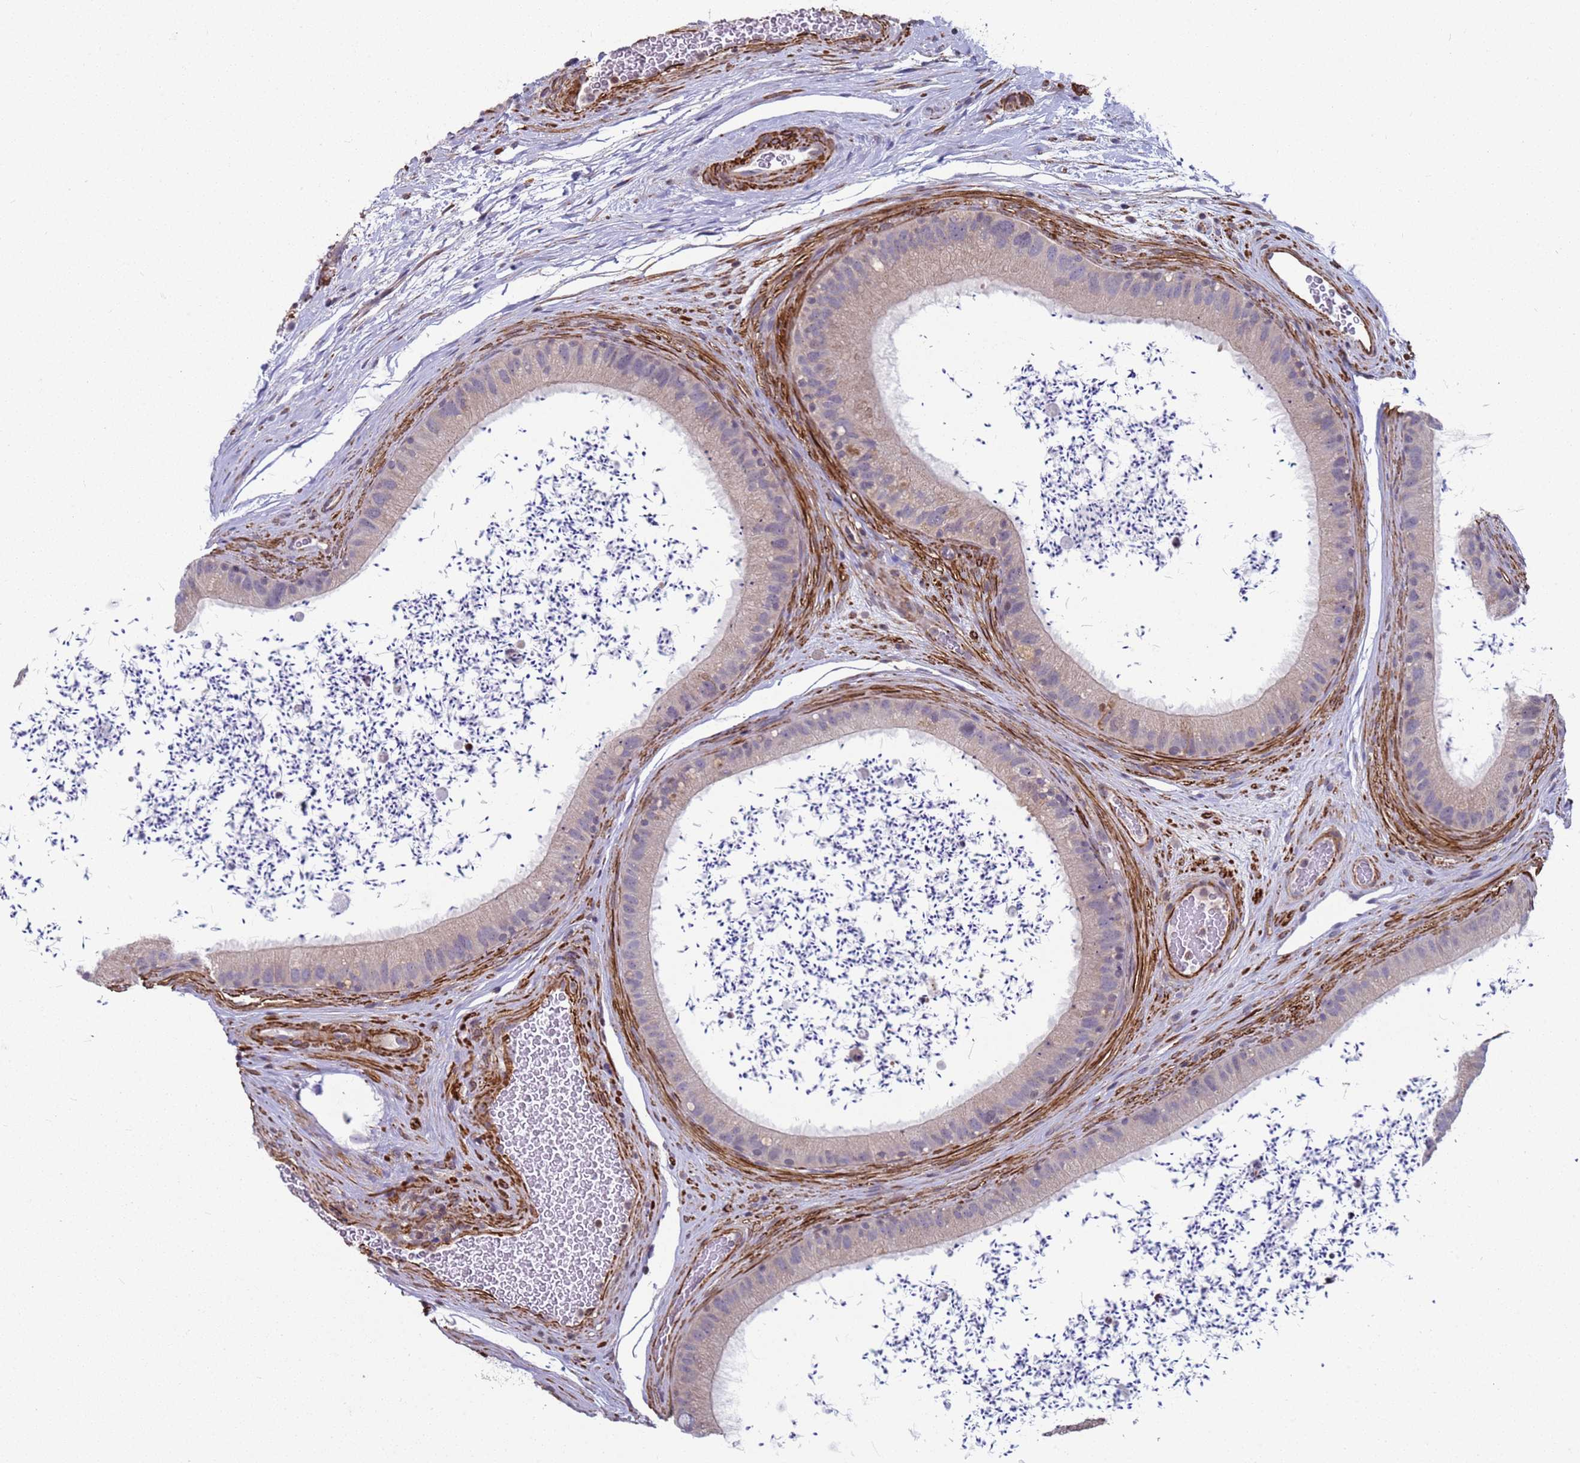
{"staining": {"intensity": "weak", "quantity": "25%-75%", "location": "cytoplasmic/membranous"}, "tissue": "epididymis", "cell_type": "Glandular cells", "image_type": "normal", "snomed": [{"axis": "morphology", "description": "Normal tissue, NOS"}, {"axis": "topography", "description": "Epididymis, spermatic cord, NOS"}], "caption": "Epididymis stained with IHC shows weak cytoplasmic/membranous staining in about 25%-75% of glandular cells.", "gene": "SNAPC4", "patient": {"sex": "male", "age": 50}}